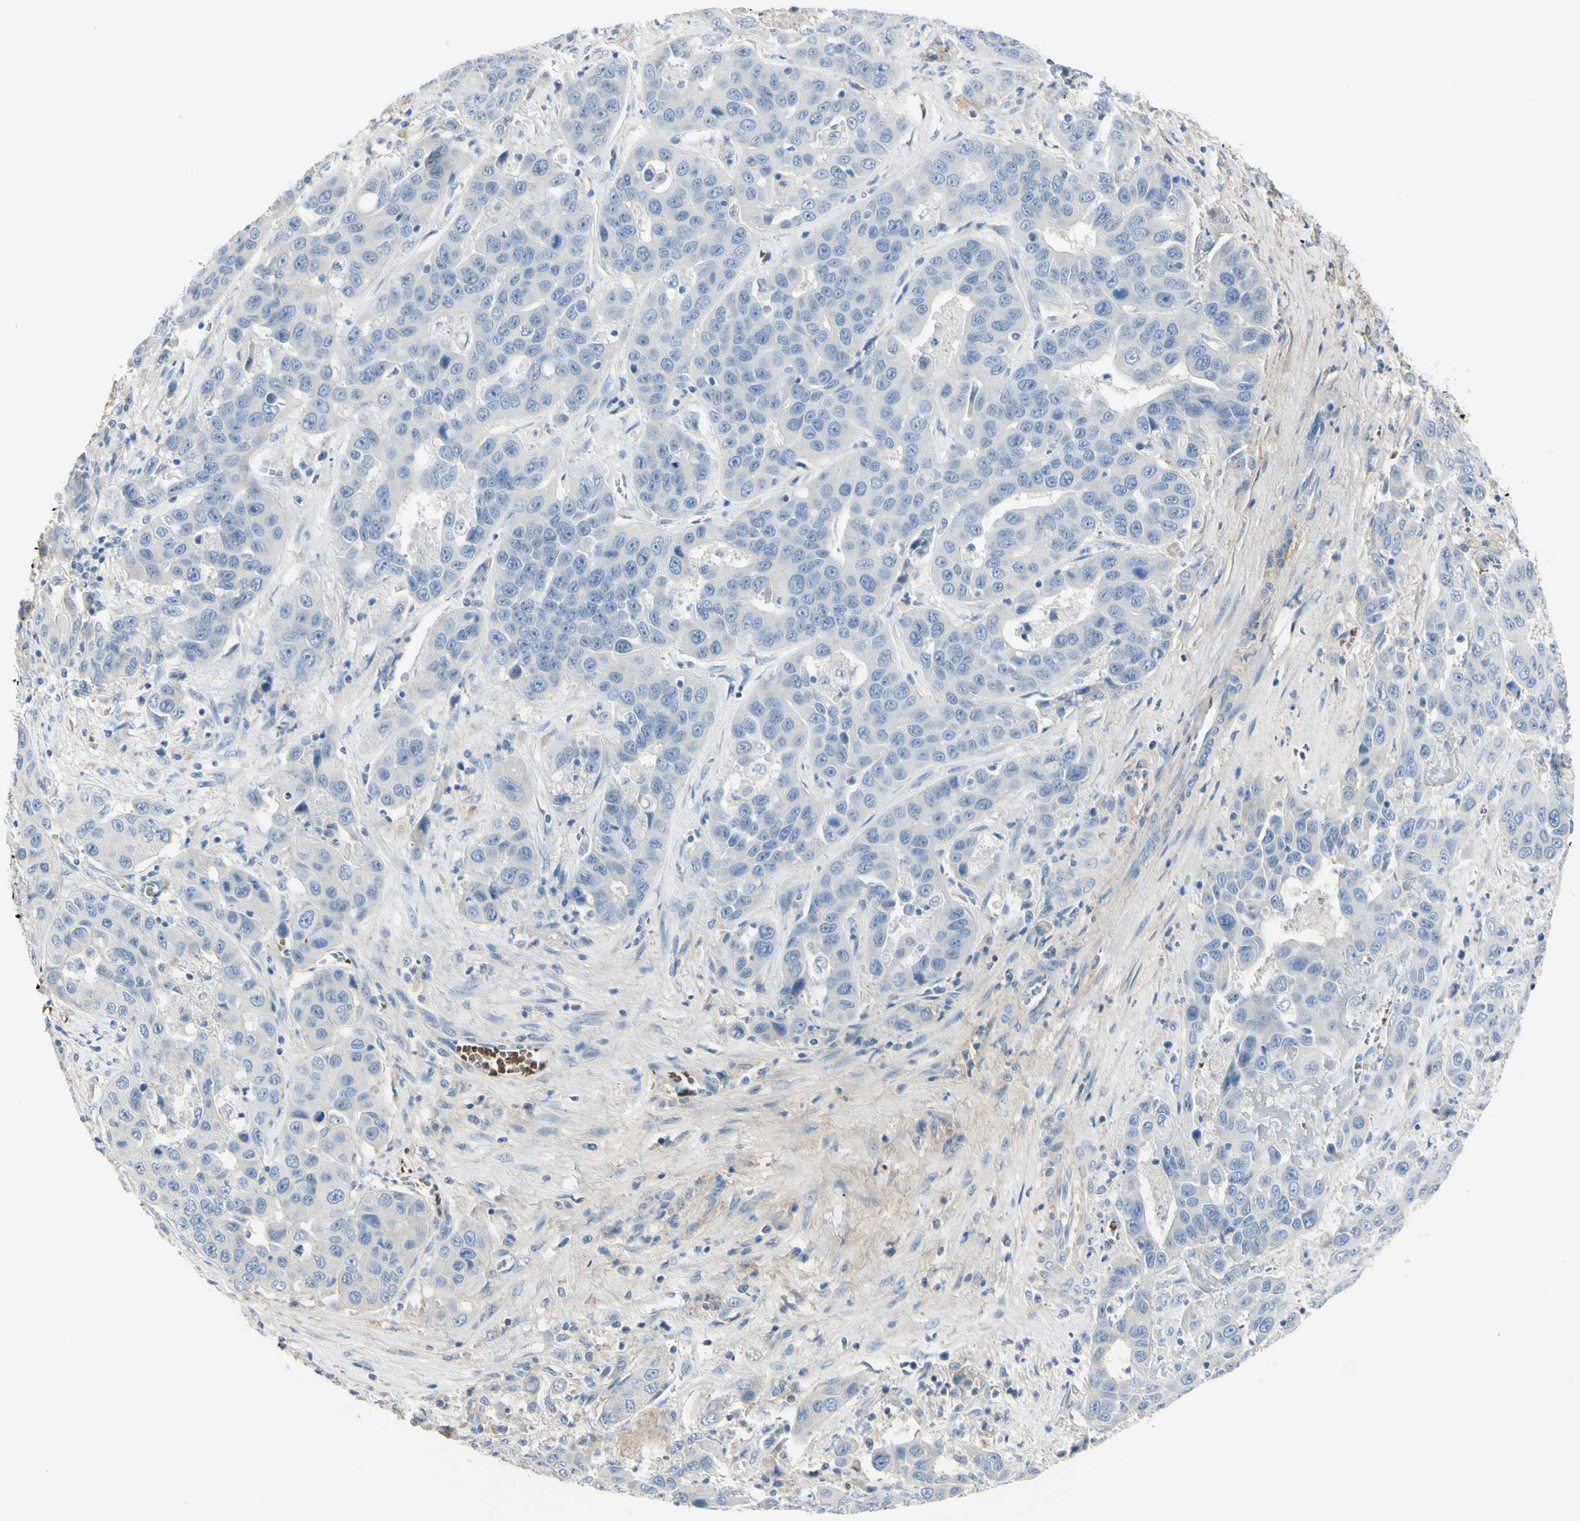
{"staining": {"intensity": "negative", "quantity": "none", "location": "none"}, "tissue": "liver cancer", "cell_type": "Tumor cells", "image_type": "cancer", "snomed": [{"axis": "morphology", "description": "Cholangiocarcinoma"}, {"axis": "topography", "description": "Liver"}], "caption": "Tumor cells show no significant expression in liver cholangiocarcinoma.", "gene": "NCBP2L", "patient": {"sex": "female", "age": 52}}